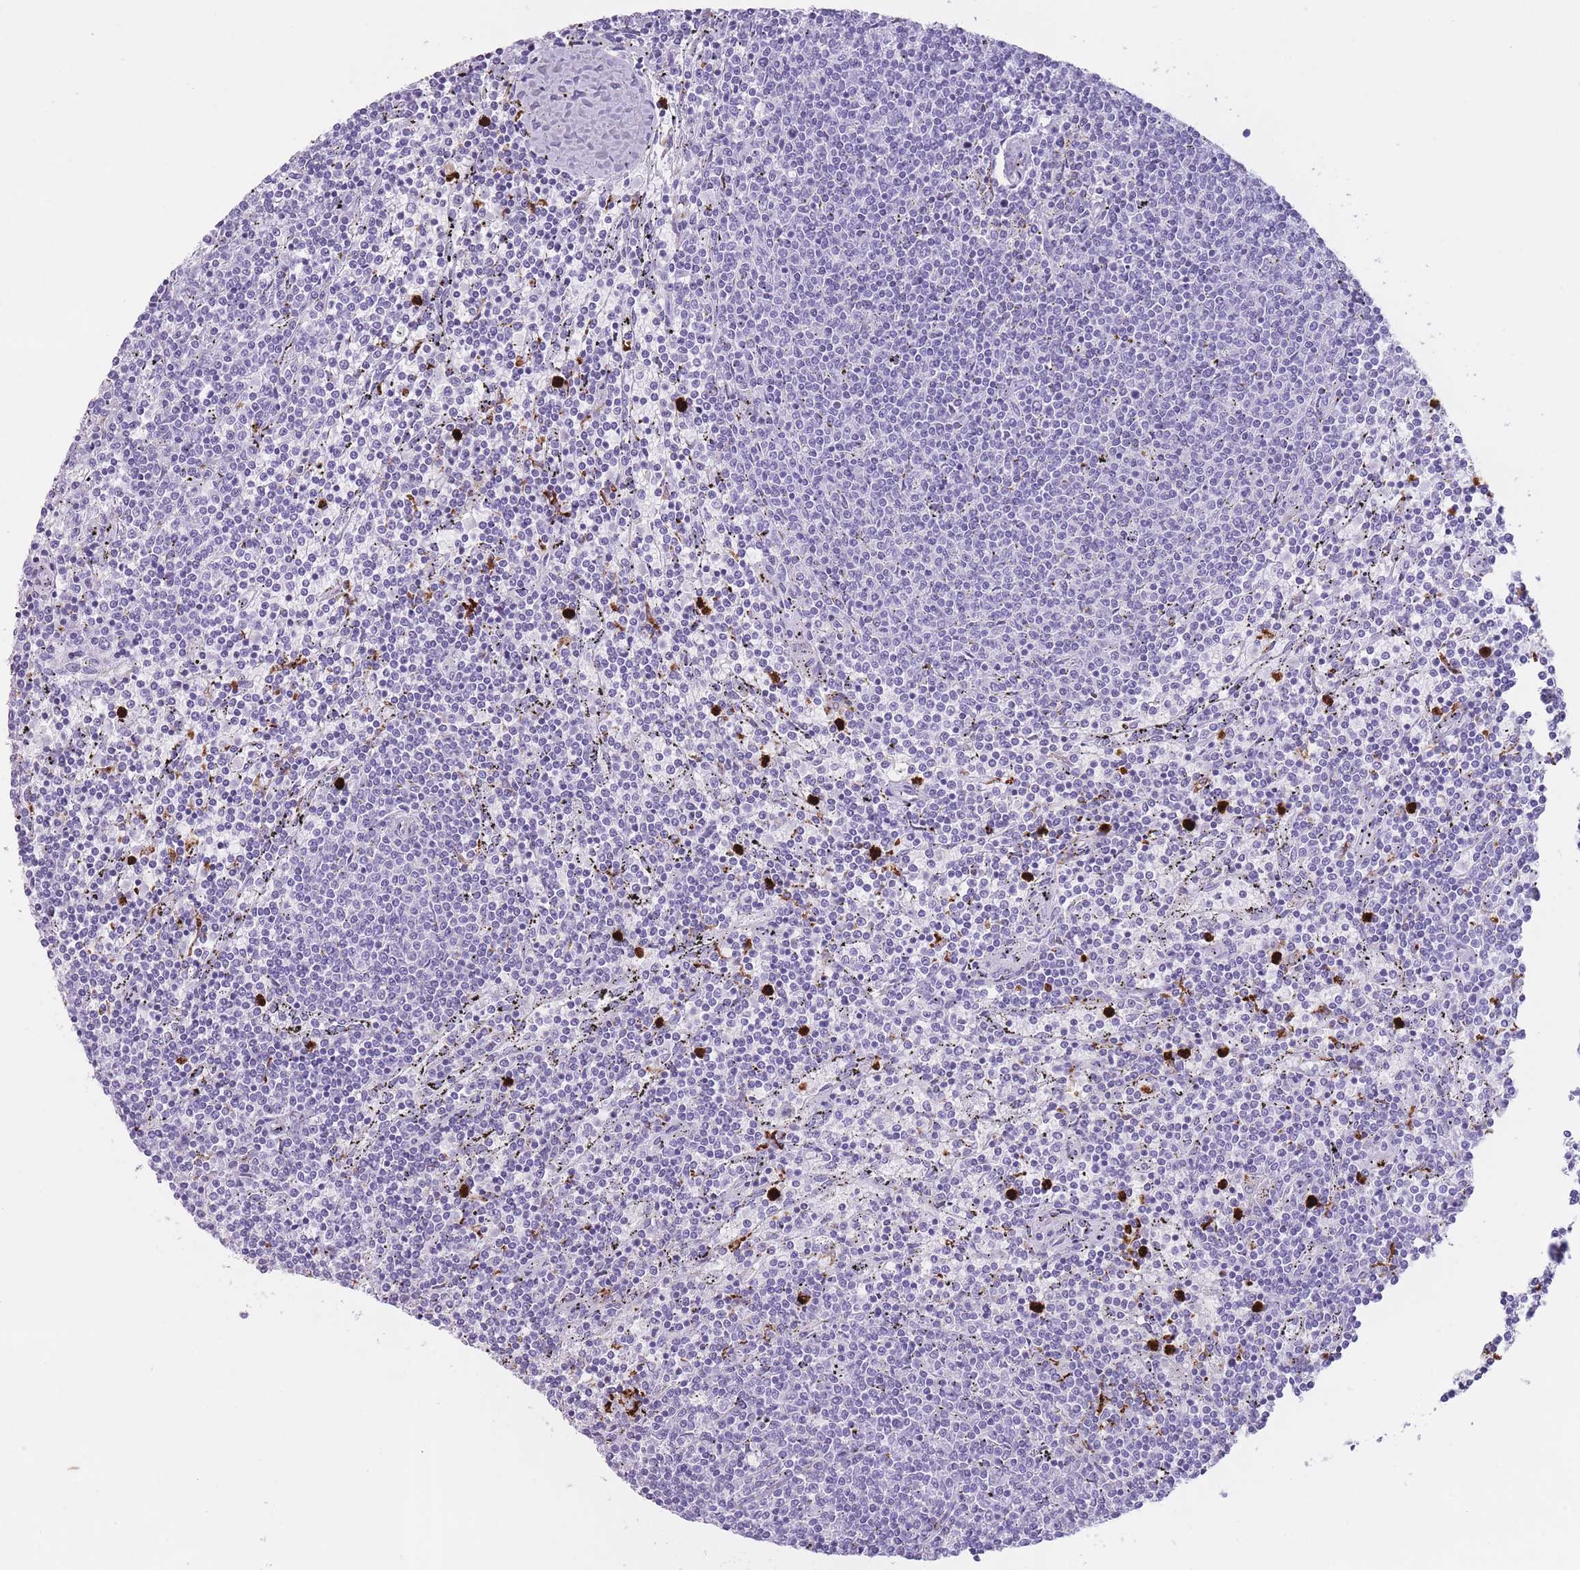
{"staining": {"intensity": "negative", "quantity": "none", "location": "none"}, "tissue": "lymphoma", "cell_type": "Tumor cells", "image_type": "cancer", "snomed": [{"axis": "morphology", "description": "Malignant lymphoma, non-Hodgkin's type, Low grade"}, {"axis": "topography", "description": "Spleen"}], "caption": "A high-resolution image shows IHC staining of lymphoma, which shows no significant staining in tumor cells. Brightfield microscopy of immunohistochemistry stained with DAB (brown) and hematoxylin (blue), captured at high magnification.", "gene": "OR4F21", "patient": {"sex": "female", "age": 50}}